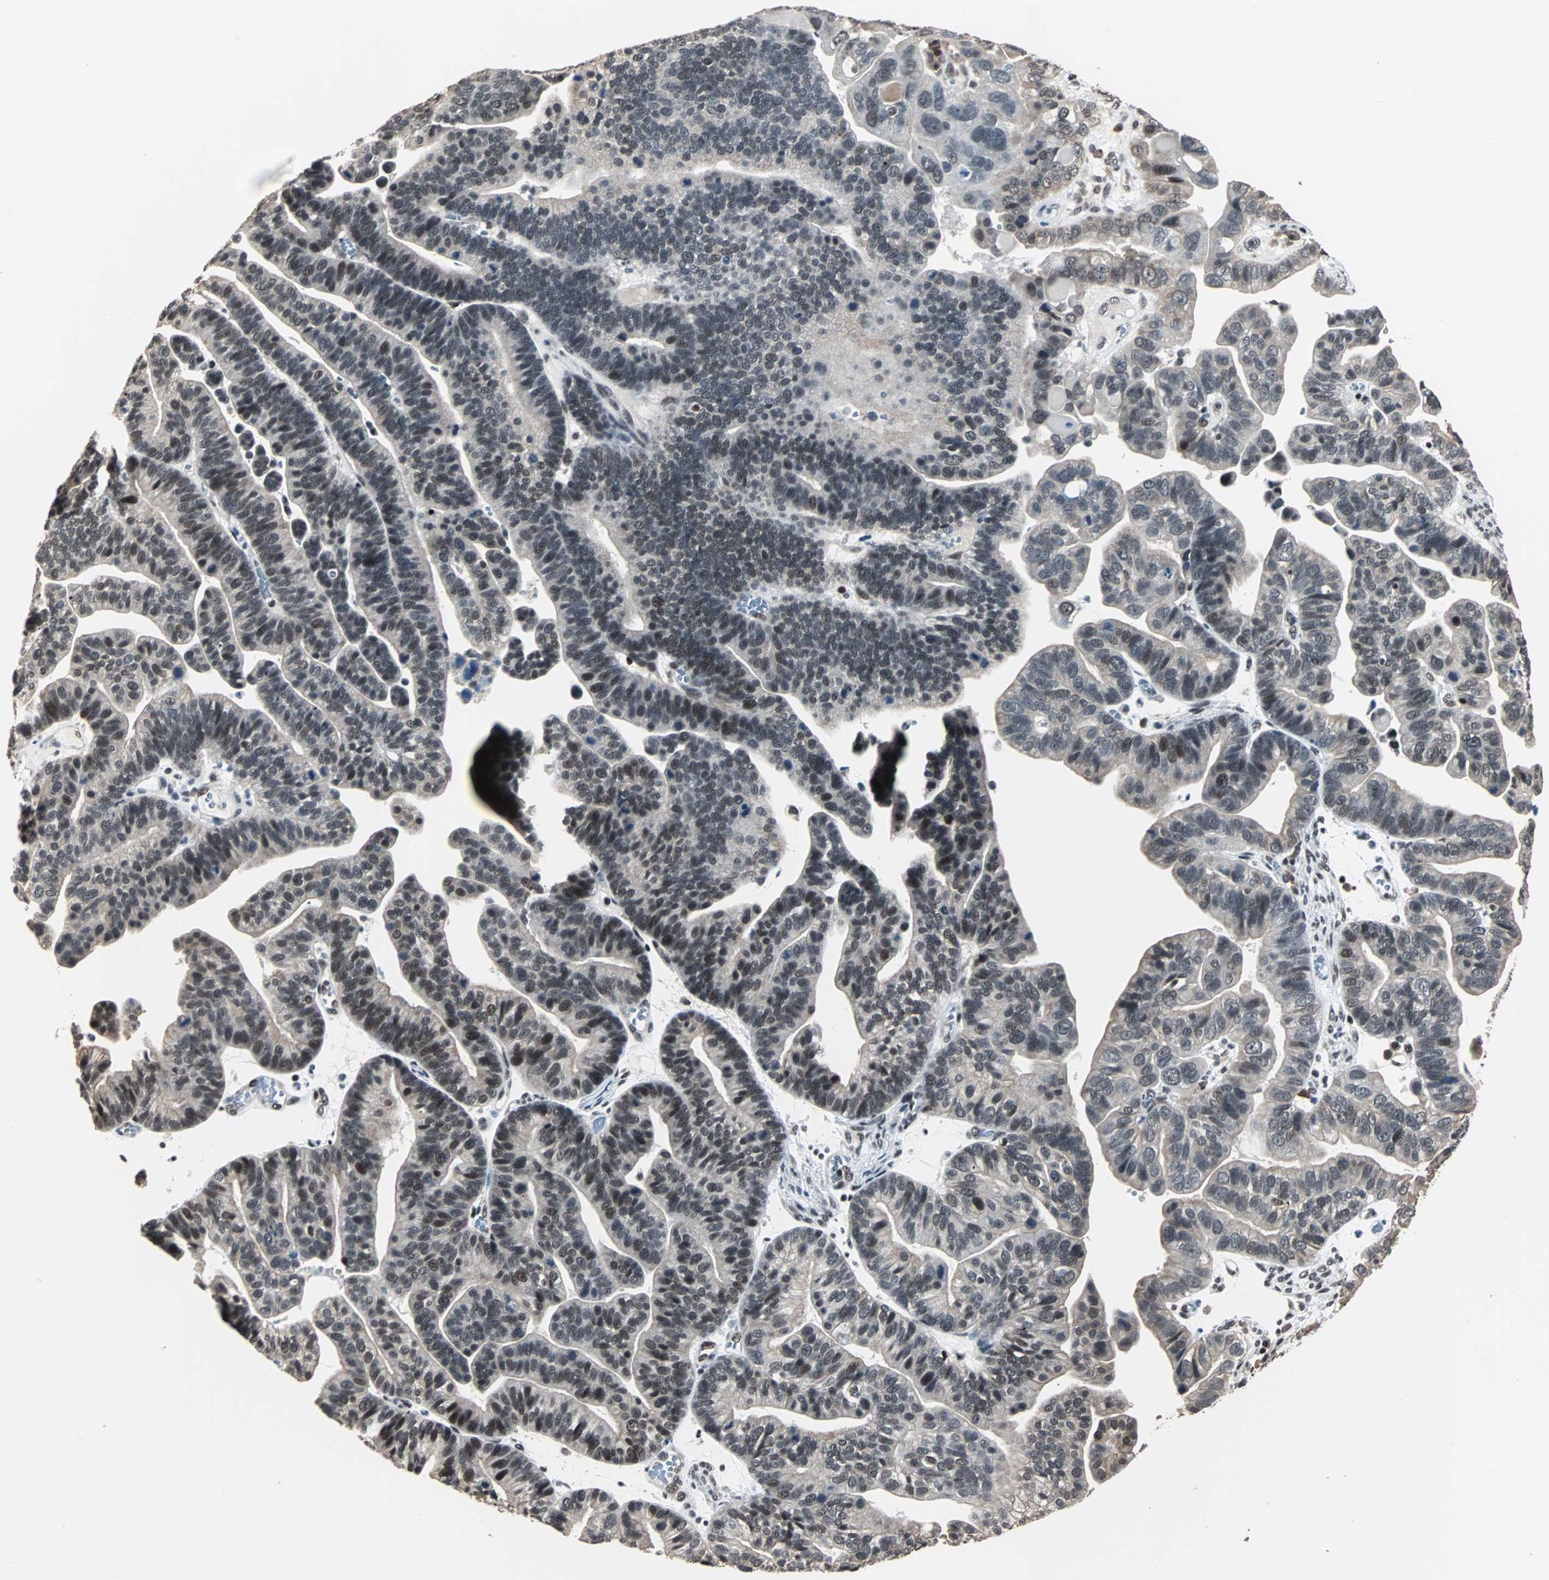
{"staining": {"intensity": "moderate", "quantity": "25%-75%", "location": "nuclear"}, "tissue": "ovarian cancer", "cell_type": "Tumor cells", "image_type": "cancer", "snomed": [{"axis": "morphology", "description": "Cystadenocarcinoma, serous, NOS"}, {"axis": "topography", "description": "Ovary"}], "caption": "This is an image of IHC staining of ovarian serous cystadenocarcinoma, which shows moderate positivity in the nuclear of tumor cells.", "gene": "TERF2IP", "patient": {"sex": "female", "age": 56}}